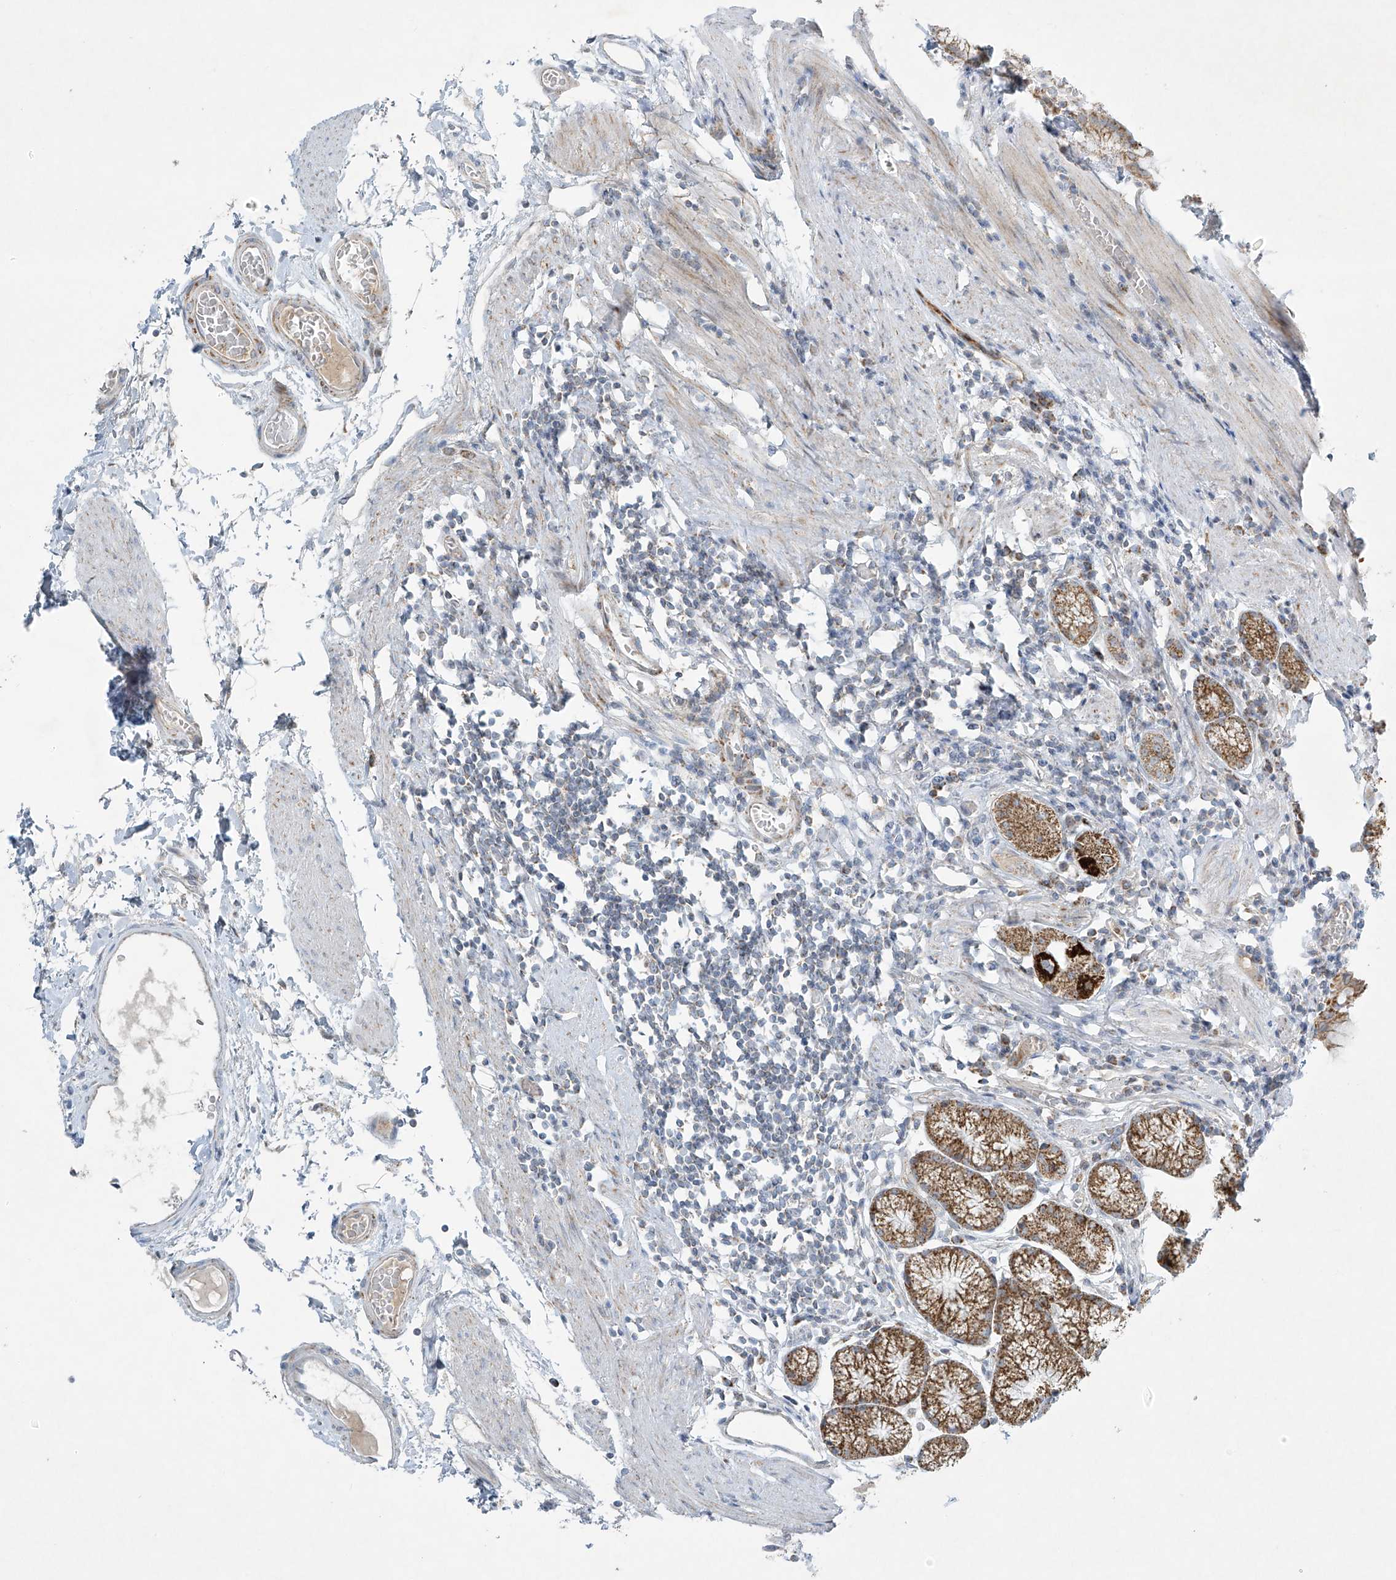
{"staining": {"intensity": "strong", "quantity": ">75%", "location": "cytoplasmic/membranous"}, "tissue": "stomach", "cell_type": "Glandular cells", "image_type": "normal", "snomed": [{"axis": "morphology", "description": "Normal tissue, NOS"}, {"axis": "topography", "description": "Stomach"}], "caption": "Glandular cells demonstrate high levels of strong cytoplasmic/membranous expression in approximately >75% of cells in normal human stomach. Nuclei are stained in blue.", "gene": "SMDT1", "patient": {"sex": "male", "age": 55}}